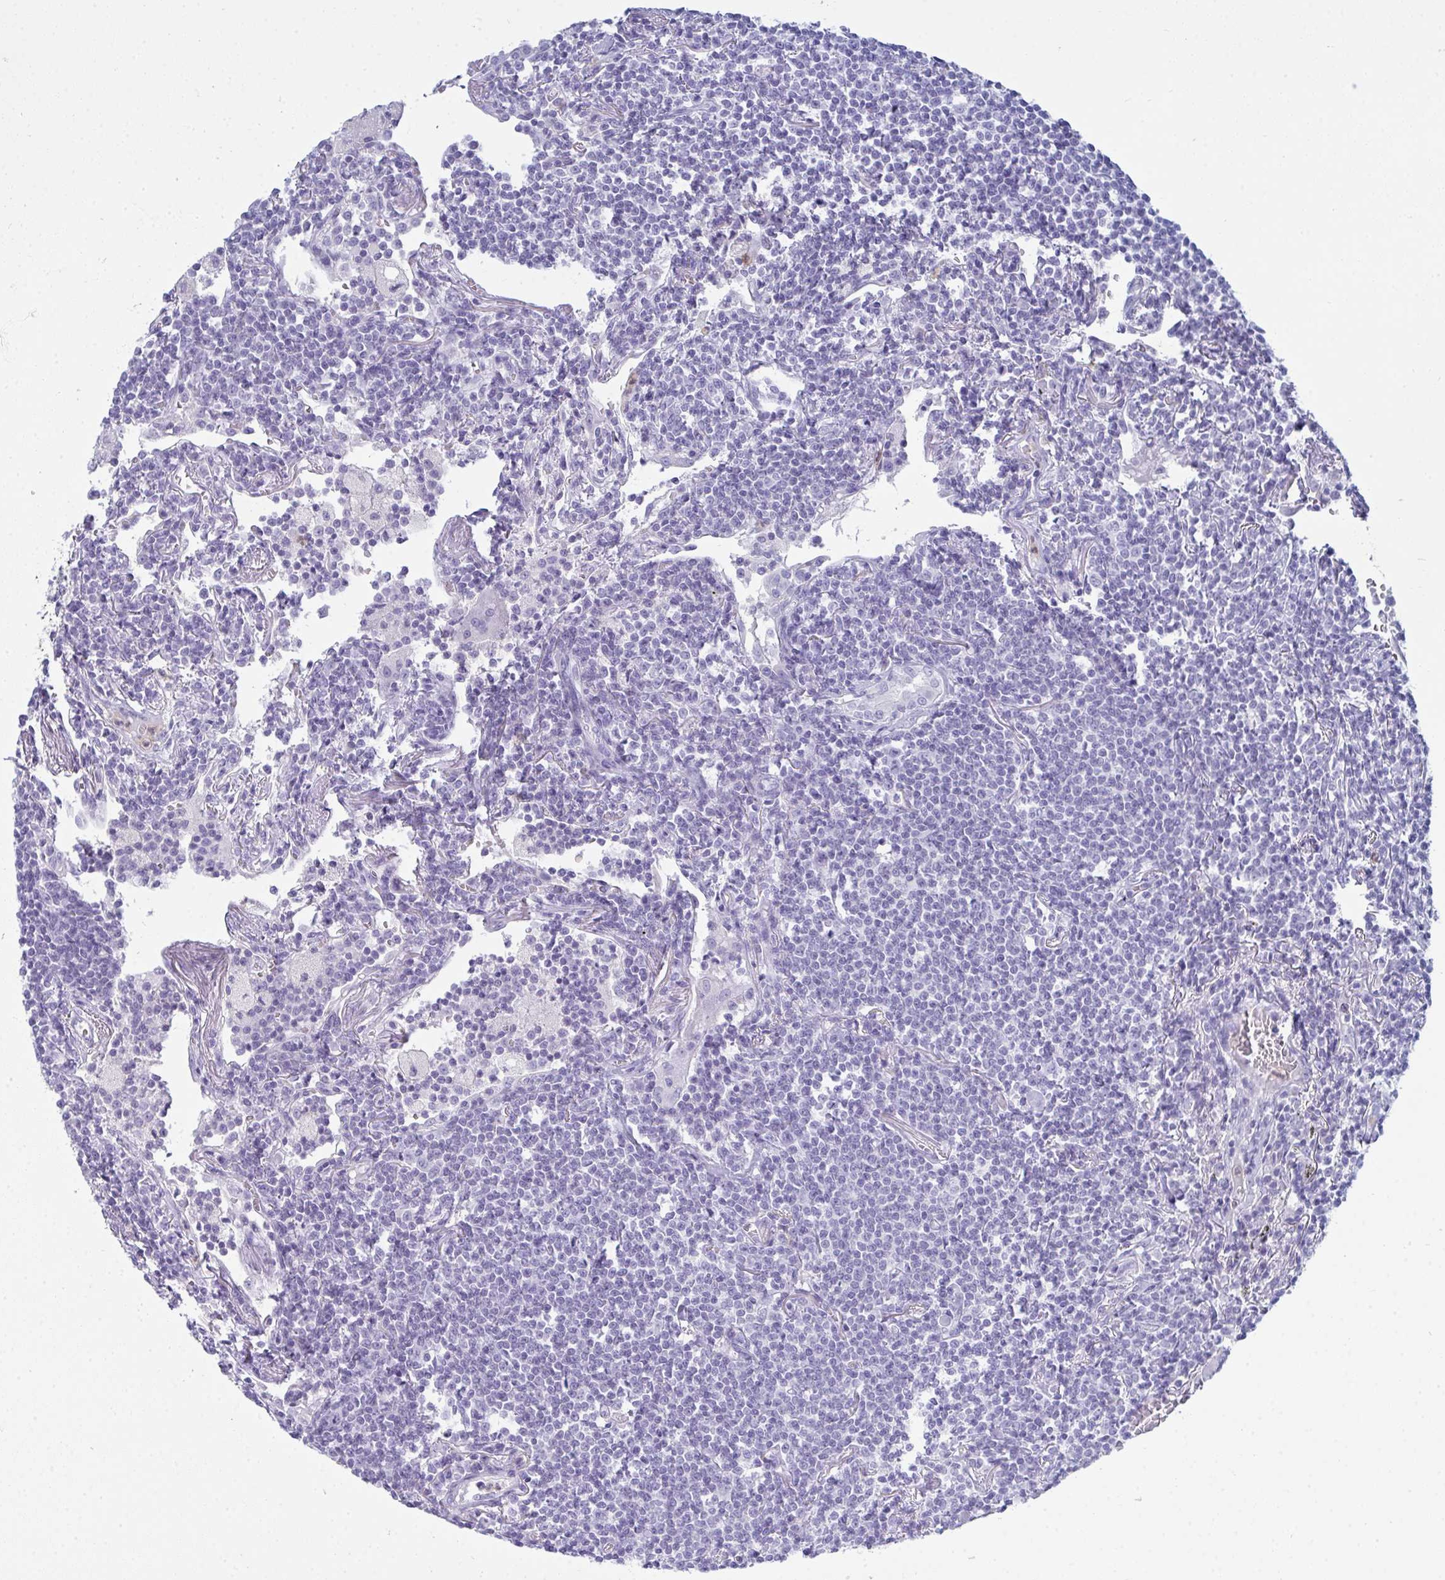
{"staining": {"intensity": "negative", "quantity": "none", "location": "none"}, "tissue": "lymphoma", "cell_type": "Tumor cells", "image_type": "cancer", "snomed": [{"axis": "morphology", "description": "Malignant lymphoma, non-Hodgkin's type, Low grade"}, {"axis": "topography", "description": "Lung"}], "caption": "This is a photomicrograph of immunohistochemistry staining of malignant lymphoma, non-Hodgkin's type (low-grade), which shows no positivity in tumor cells.", "gene": "SERPINB10", "patient": {"sex": "female", "age": 71}}